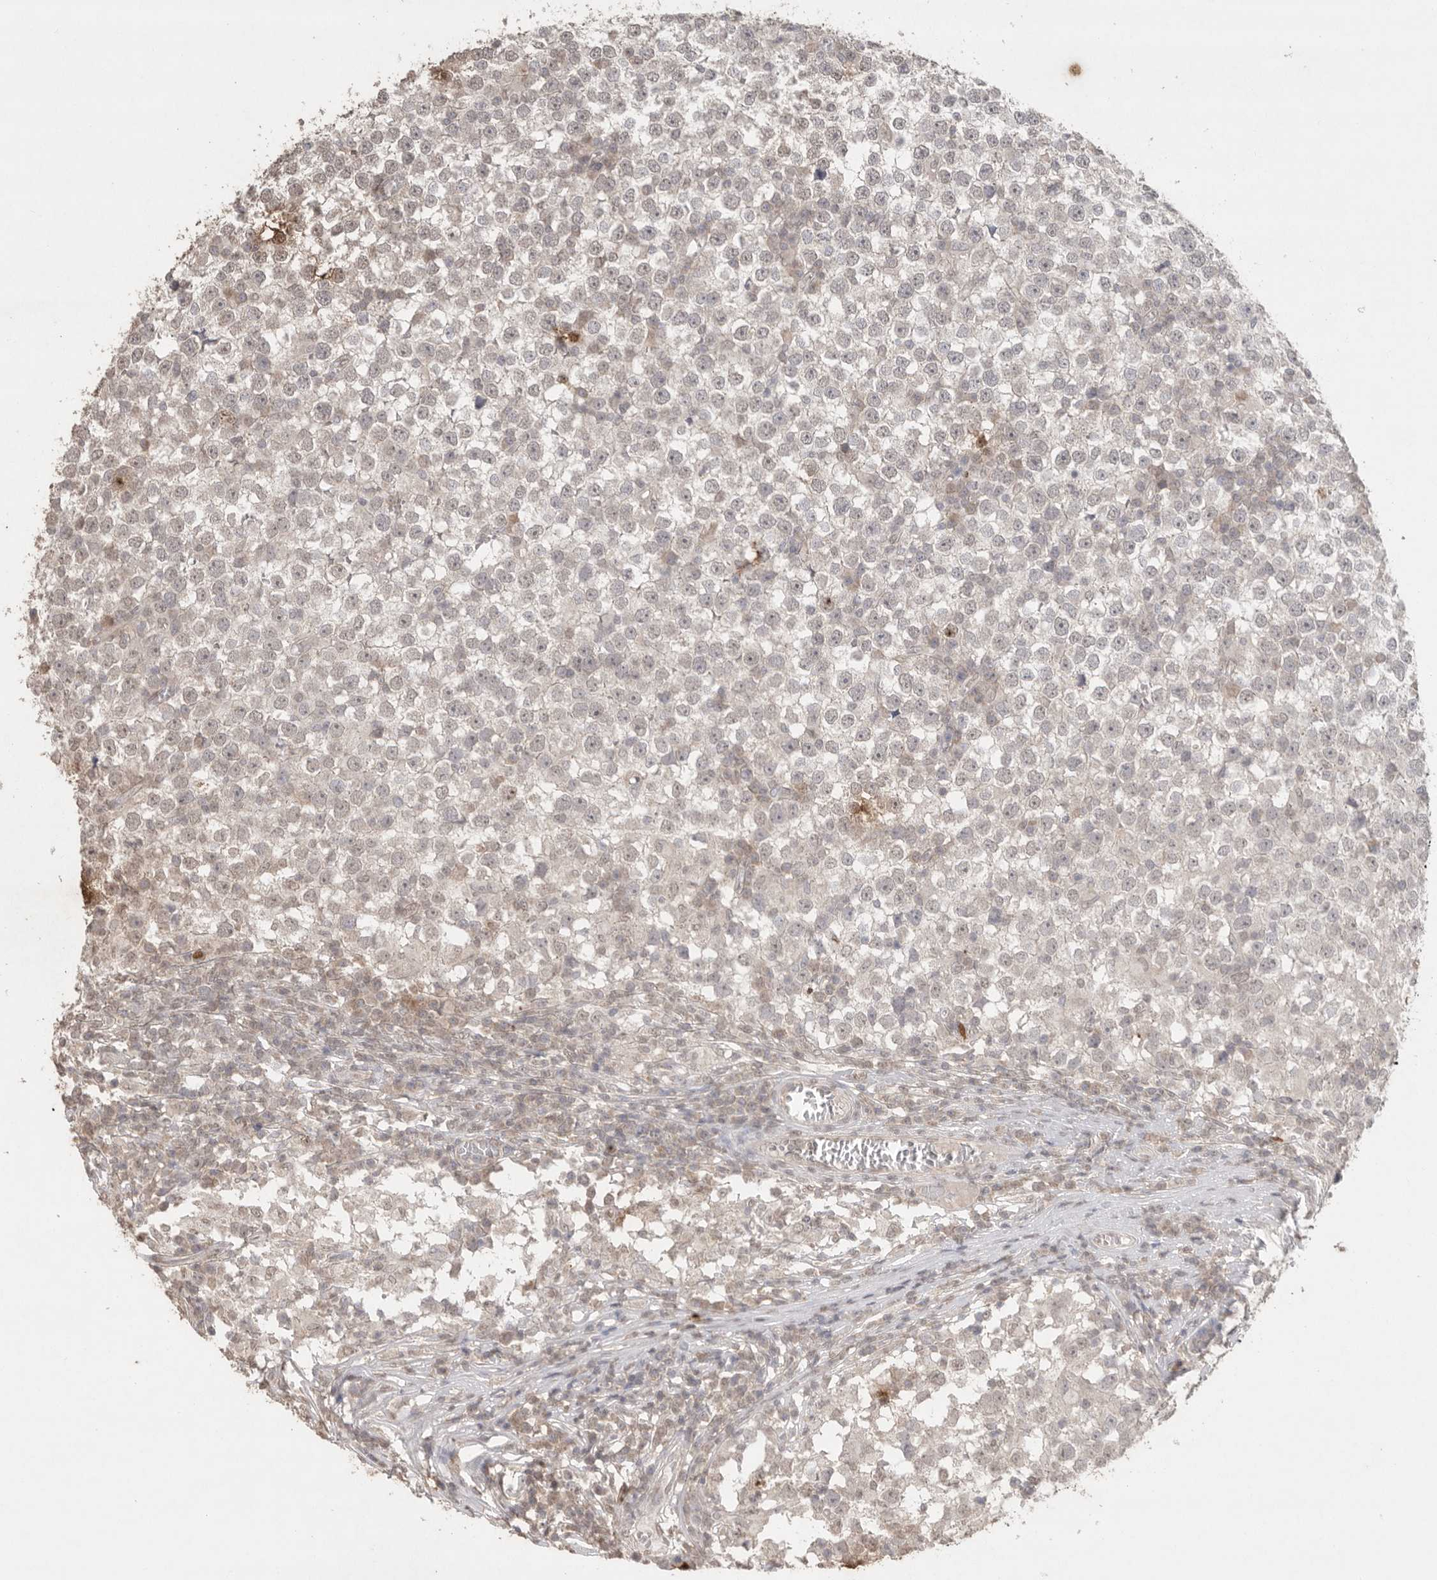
{"staining": {"intensity": "weak", "quantity": "<25%", "location": "nuclear"}, "tissue": "testis cancer", "cell_type": "Tumor cells", "image_type": "cancer", "snomed": [{"axis": "morphology", "description": "Seminoma, NOS"}, {"axis": "topography", "description": "Testis"}], "caption": "The immunohistochemistry (IHC) image has no significant positivity in tumor cells of seminoma (testis) tissue.", "gene": "KLK5", "patient": {"sex": "male", "age": 65}}